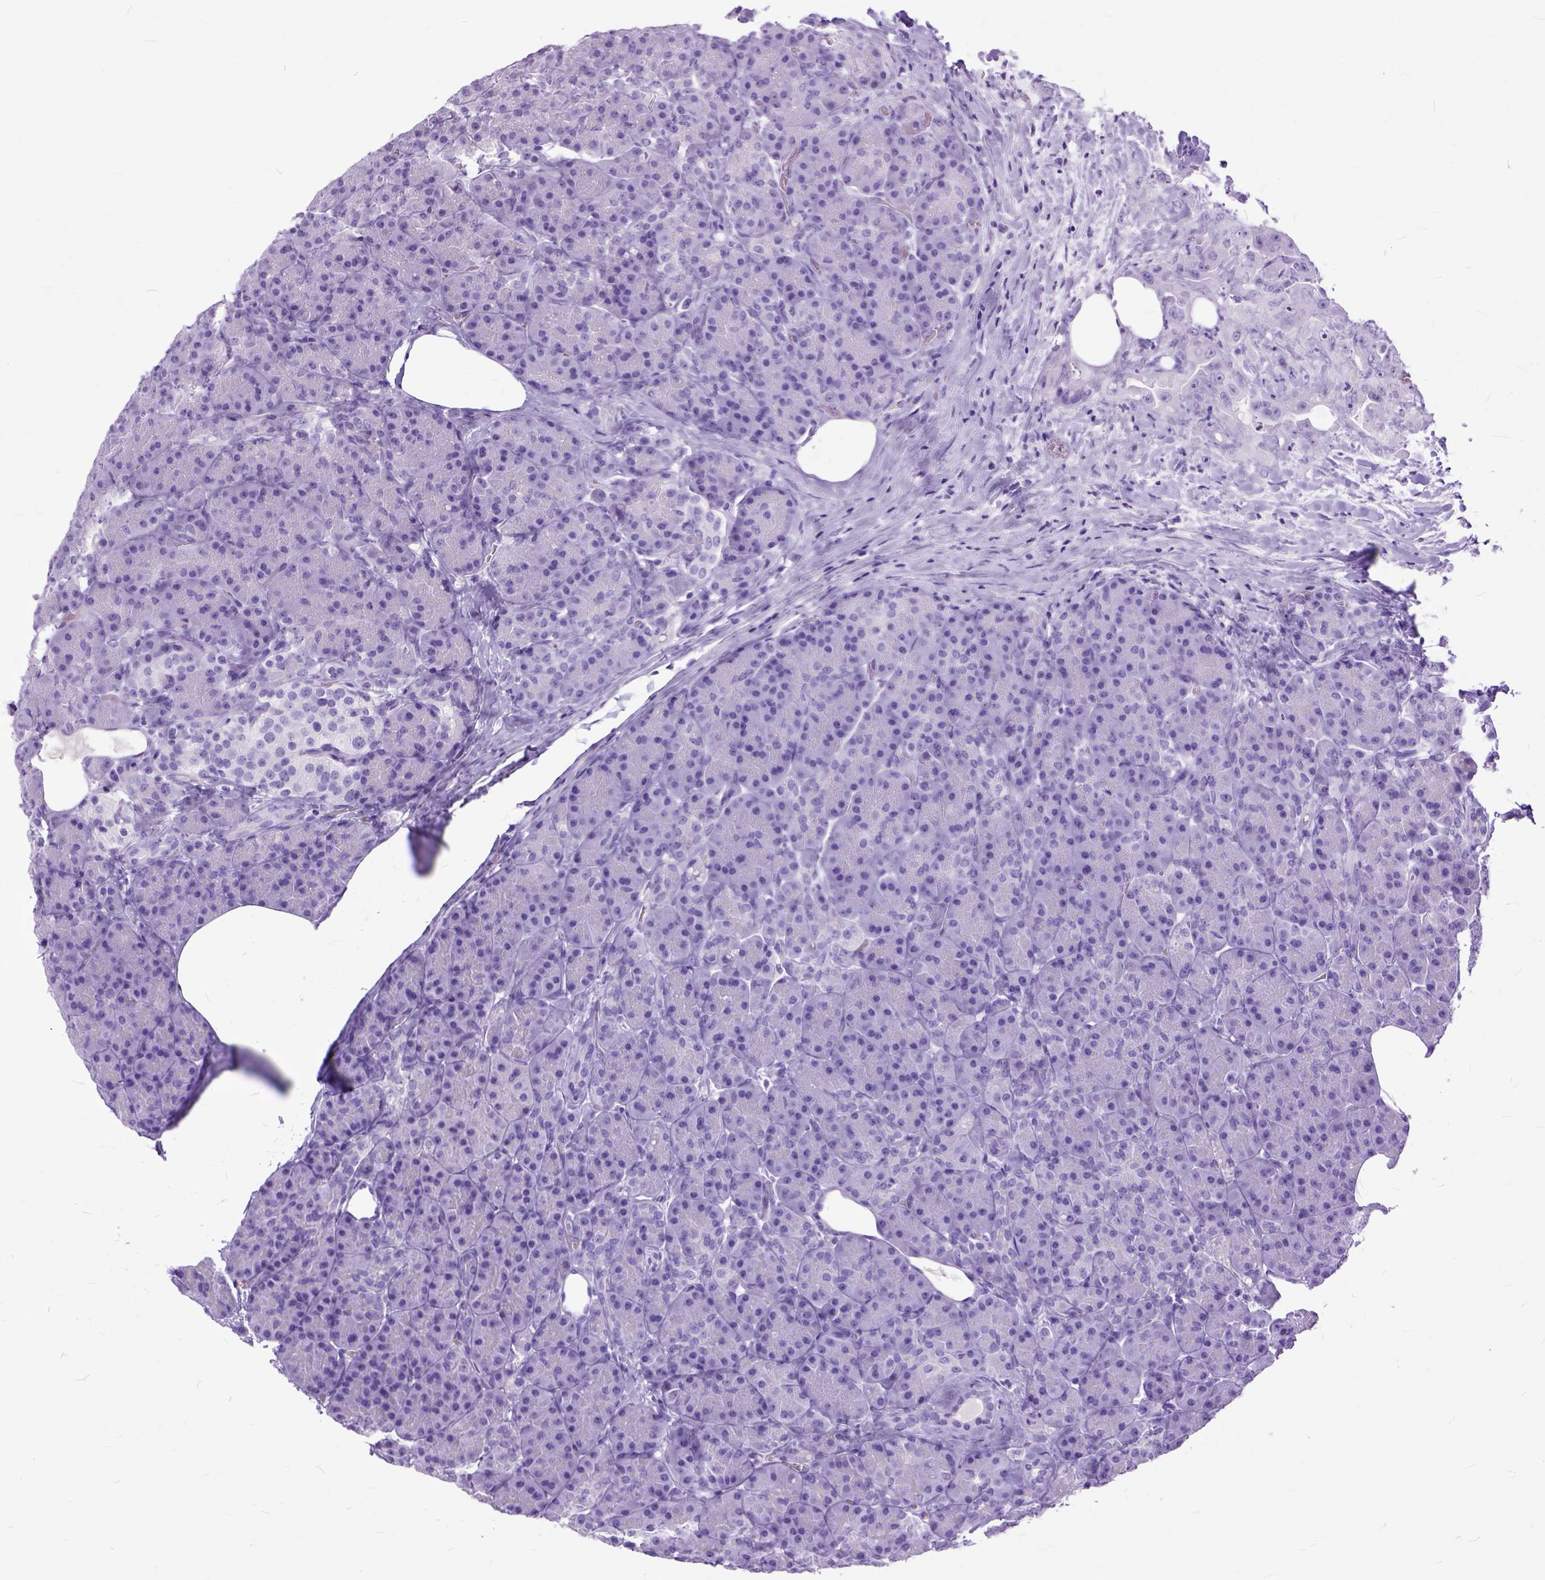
{"staining": {"intensity": "negative", "quantity": "none", "location": "none"}, "tissue": "pancreas", "cell_type": "Exocrine glandular cells", "image_type": "normal", "snomed": [{"axis": "morphology", "description": "Normal tissue, NOS"}, {"axis": "topography", "description": "Pancreas"}], "caption": "Immunohistochemical staining of unremarkable human pancreas exhibits no significant expression in exocrine glandular cells.", "gene": "GNGT1", "patient": {"sex": "male", "age": 57}}